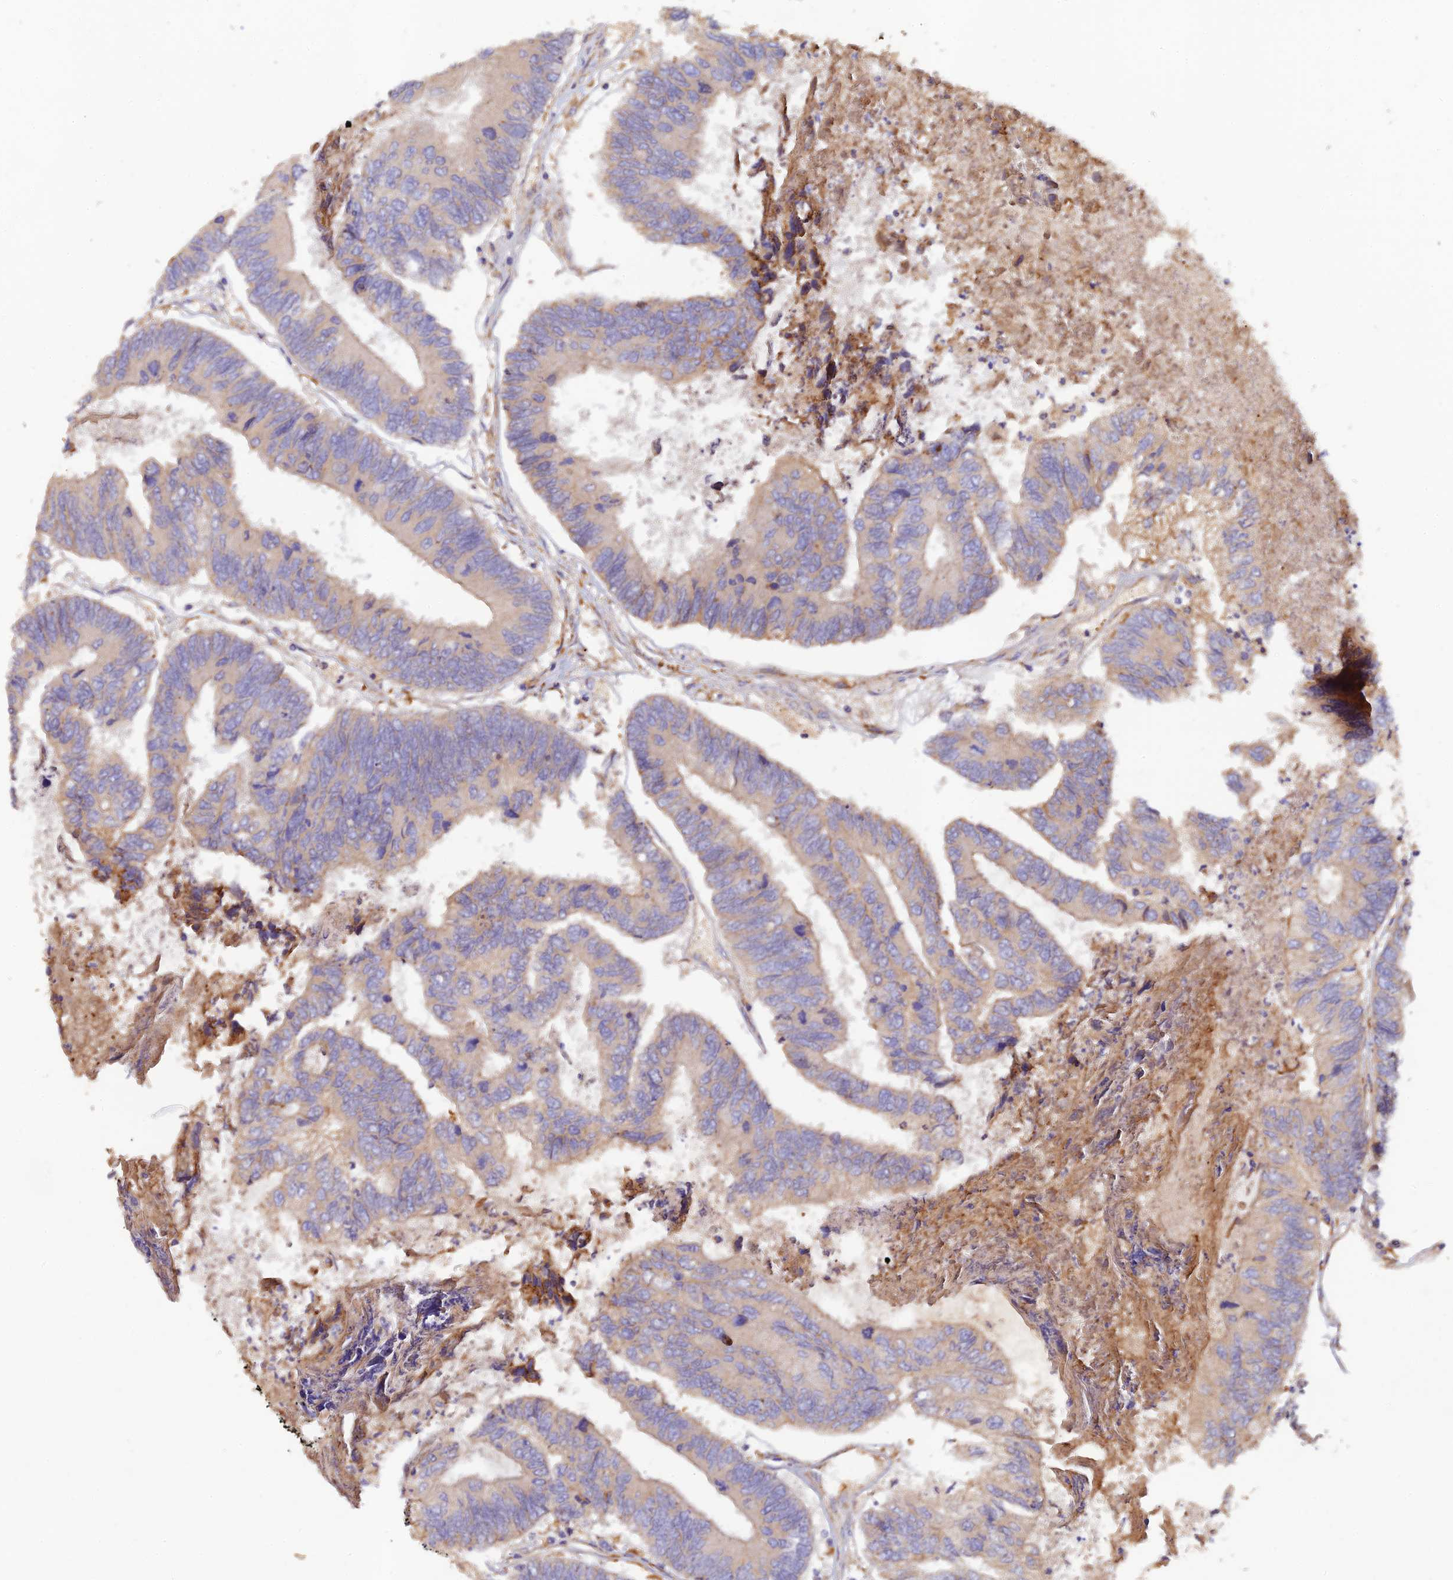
{"staining": {"intensity": "weak", "quantity": "<25%", "location": "cytoplasmic/membranous"}, "tissue": "colorectal cancer", "cell_type": "Tumor cells", "image_type": "cancer", "snomed": [{"axis": "morphology", "description": "Adenocarcinoma, NOS"}, {"axis": "topography", "description": "Colon"}], "caption": "Immunohistochemistry image of neoplastic tissue: colorectal cancer (adenocarcinoma) stained with DAB (3,3'-diaminobenzidine) exhibits no significant protein staining in tumor cells.", "gene": "GMCL1", "patient": {"sex": "female", "age": 67}}